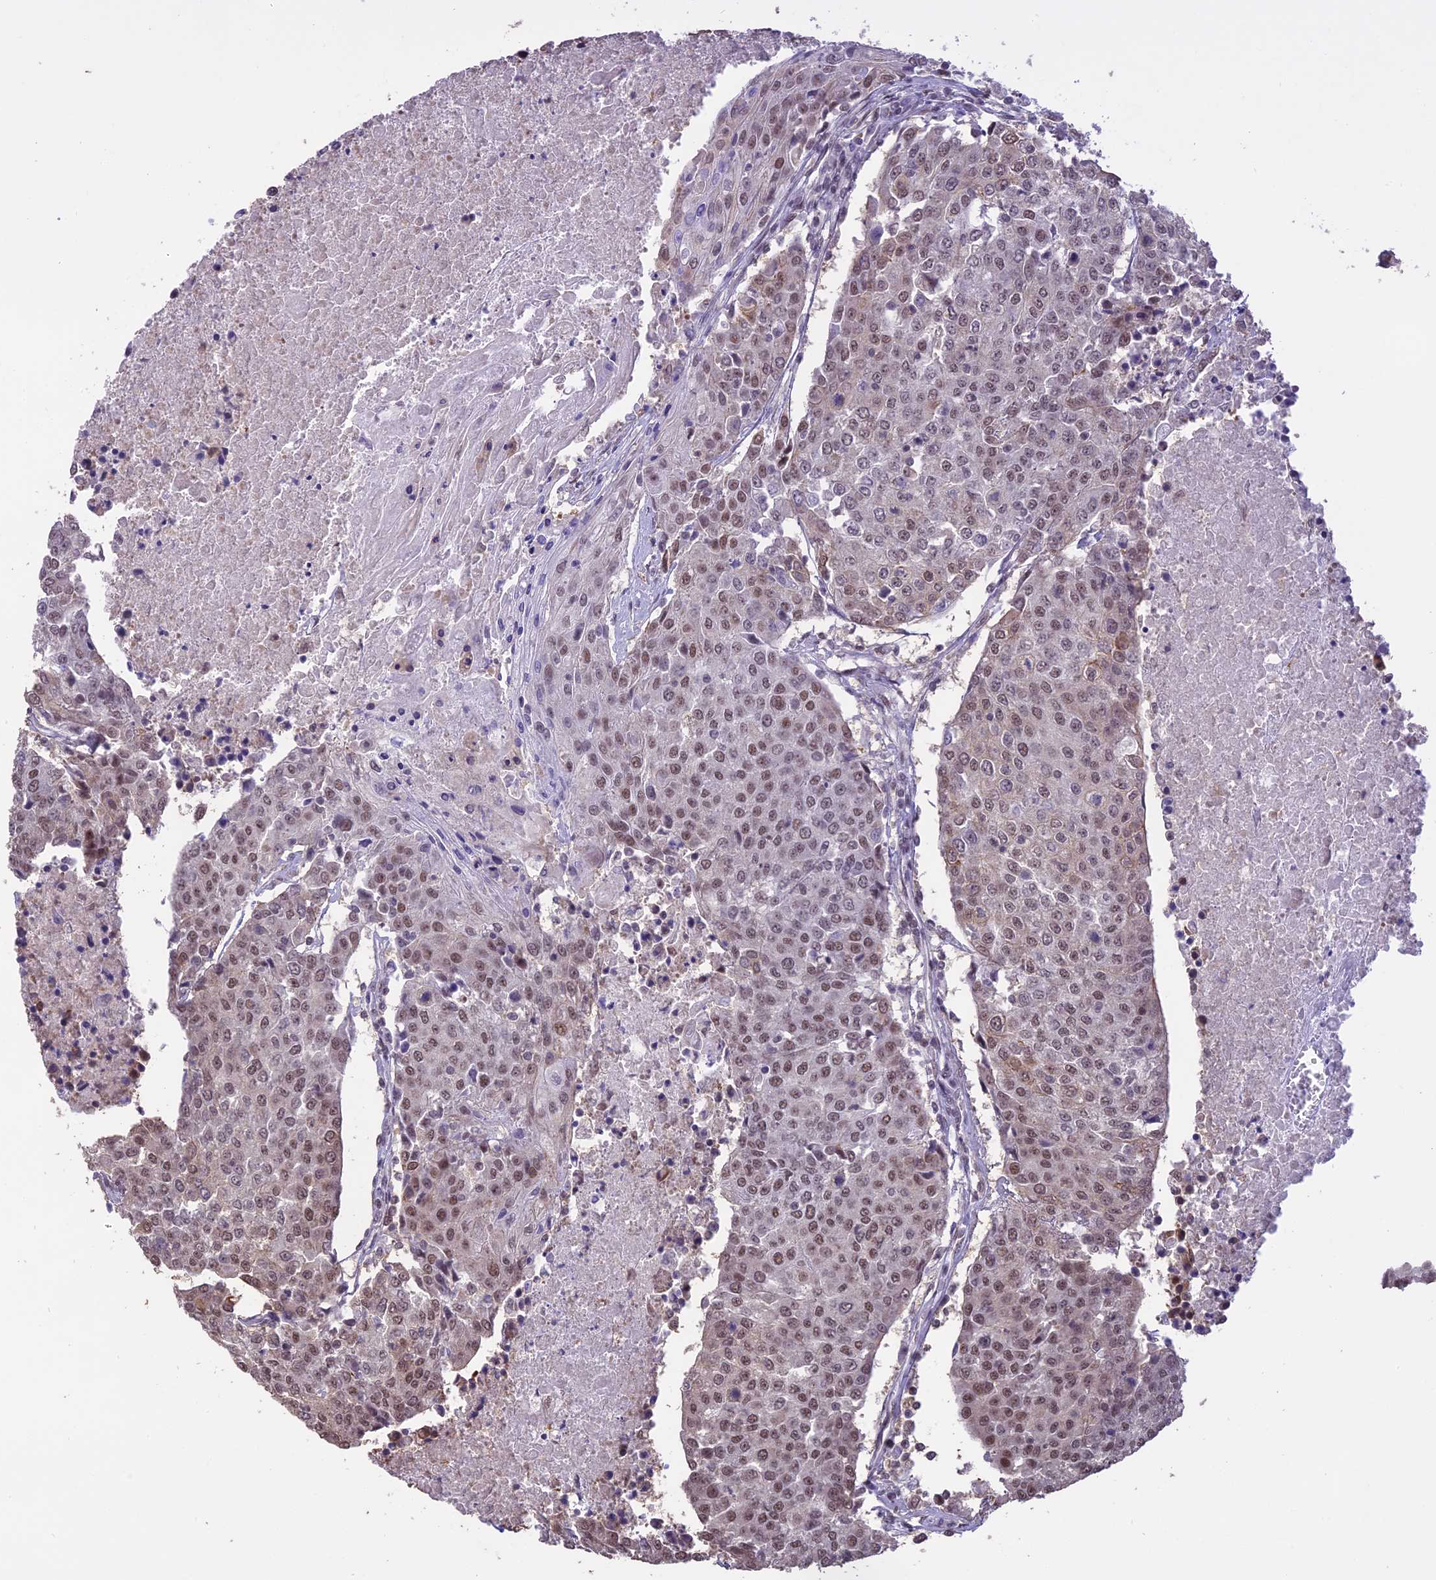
{"staining": {"intensity": "moderate", "quantity": "25%-75%", "location": "nuclear"}, "tissue": "urothelial cancer", "cell_type": "Tumor cells", "image_type": "cancer", "snomed": [{"axis": "morphology", "description": "Urothelial carcinoma, High grade"}, {"axis": "topography", "description": "Urinary bladder"}], "caption": "A histopathology image showing moderate nuclear positivity in about 25%-75% of tumor cells in urothelial cancer, as visualized by brown immunohistochemical staining.", "gene": "TIGD7", "patient": {"sex": "female", "age": 85}}